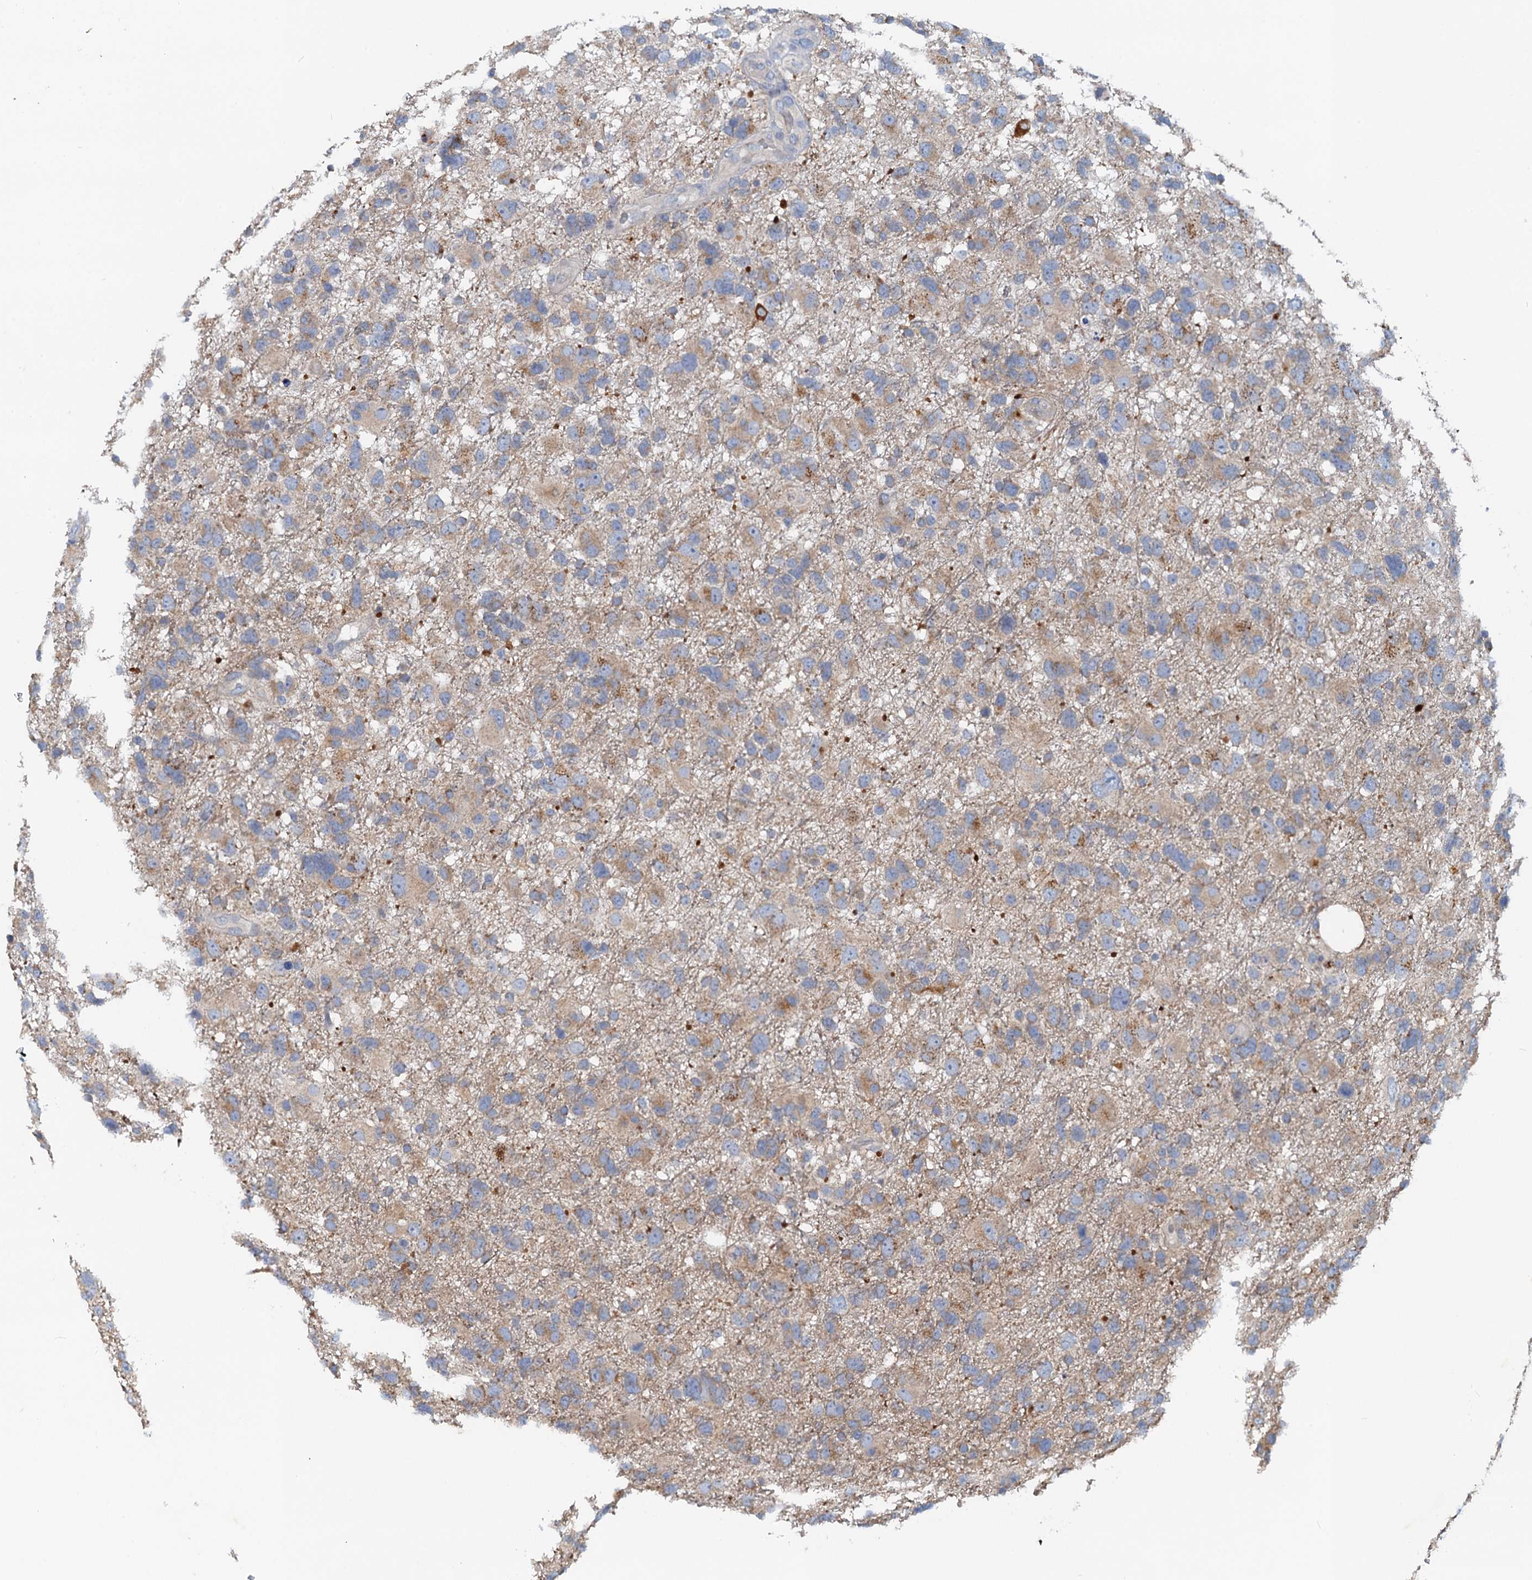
{"staining": {"intensity": "weak", "quantity": ">75%", "location": "cytoplasmic/membranous"}, "tissue": "glioma", "cell_type": "Tumor cells", "image_type": "cancer", "snomed": [{"axis": "morphology", "description": "Glioma, malignant, High grade"}, {"axis": "topography", "description": "Brain"}], "caption": "This is an image of immunohistochemistry (IHC) staining of glioma, which shows weak staining in the cytoplasmic/membranous of tumor cells.", "gene": "NBEA", "patient": {"sex": "male", "age": 61}}